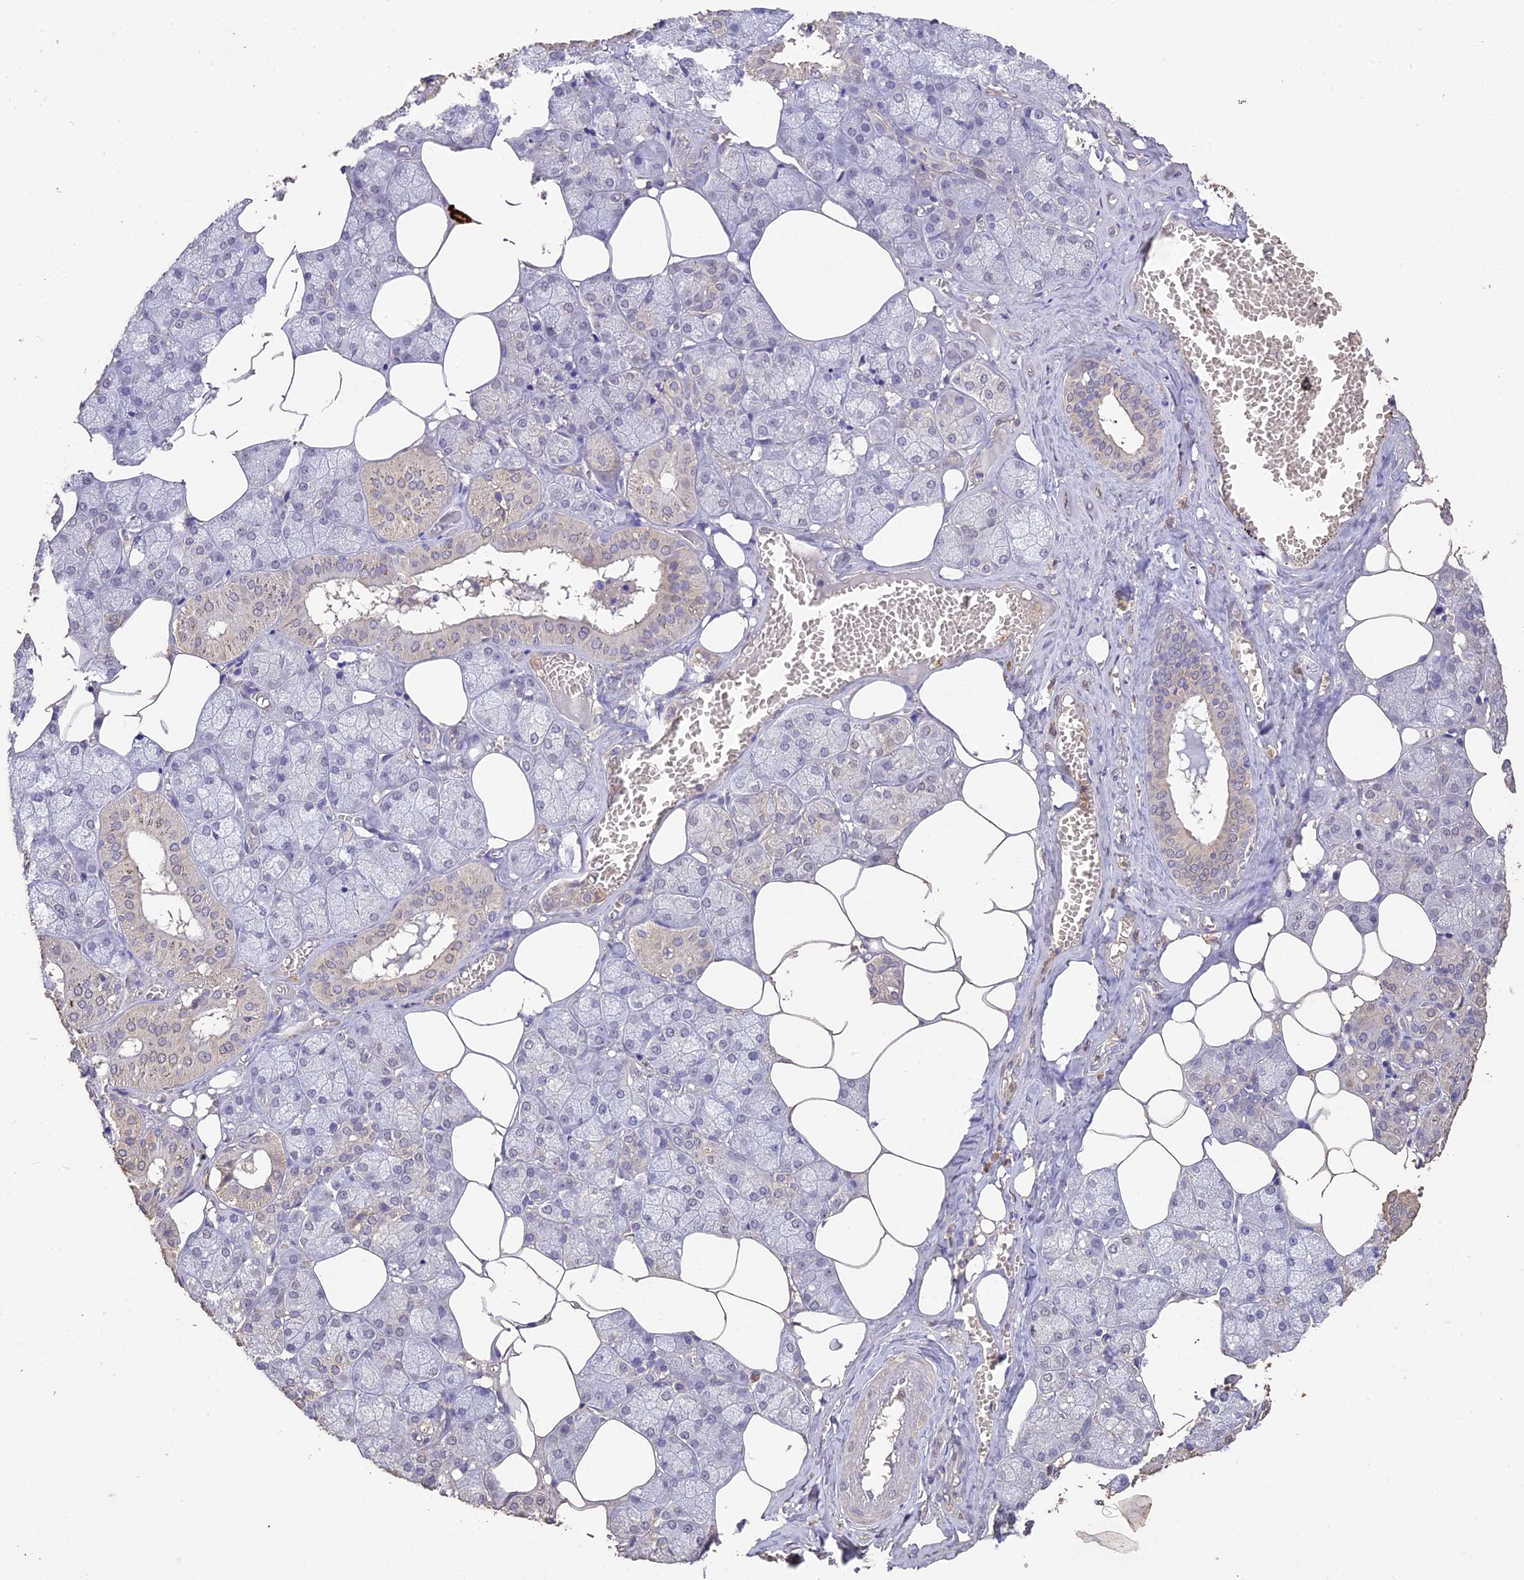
{"staining": {"intensity": "negative", "quantity": "none", "location": "none"}, "tissue": "salivary gland", "cell_type": "Glandular cells", "image_type": "normal", "snomed": [{"axis": "morphology", "description": "Normal tissue, NOS"}, {"axis": "topography", "description": "Salivary gland"}], "caption": "Immunohistochemistry photomicrograph of unremarkable salivary gland: salivary gland stained with DAB exhibits no significant protein expression in glandular cells.", "gene": "BMT2", "patient": {"sex": "male", "age": 62}}